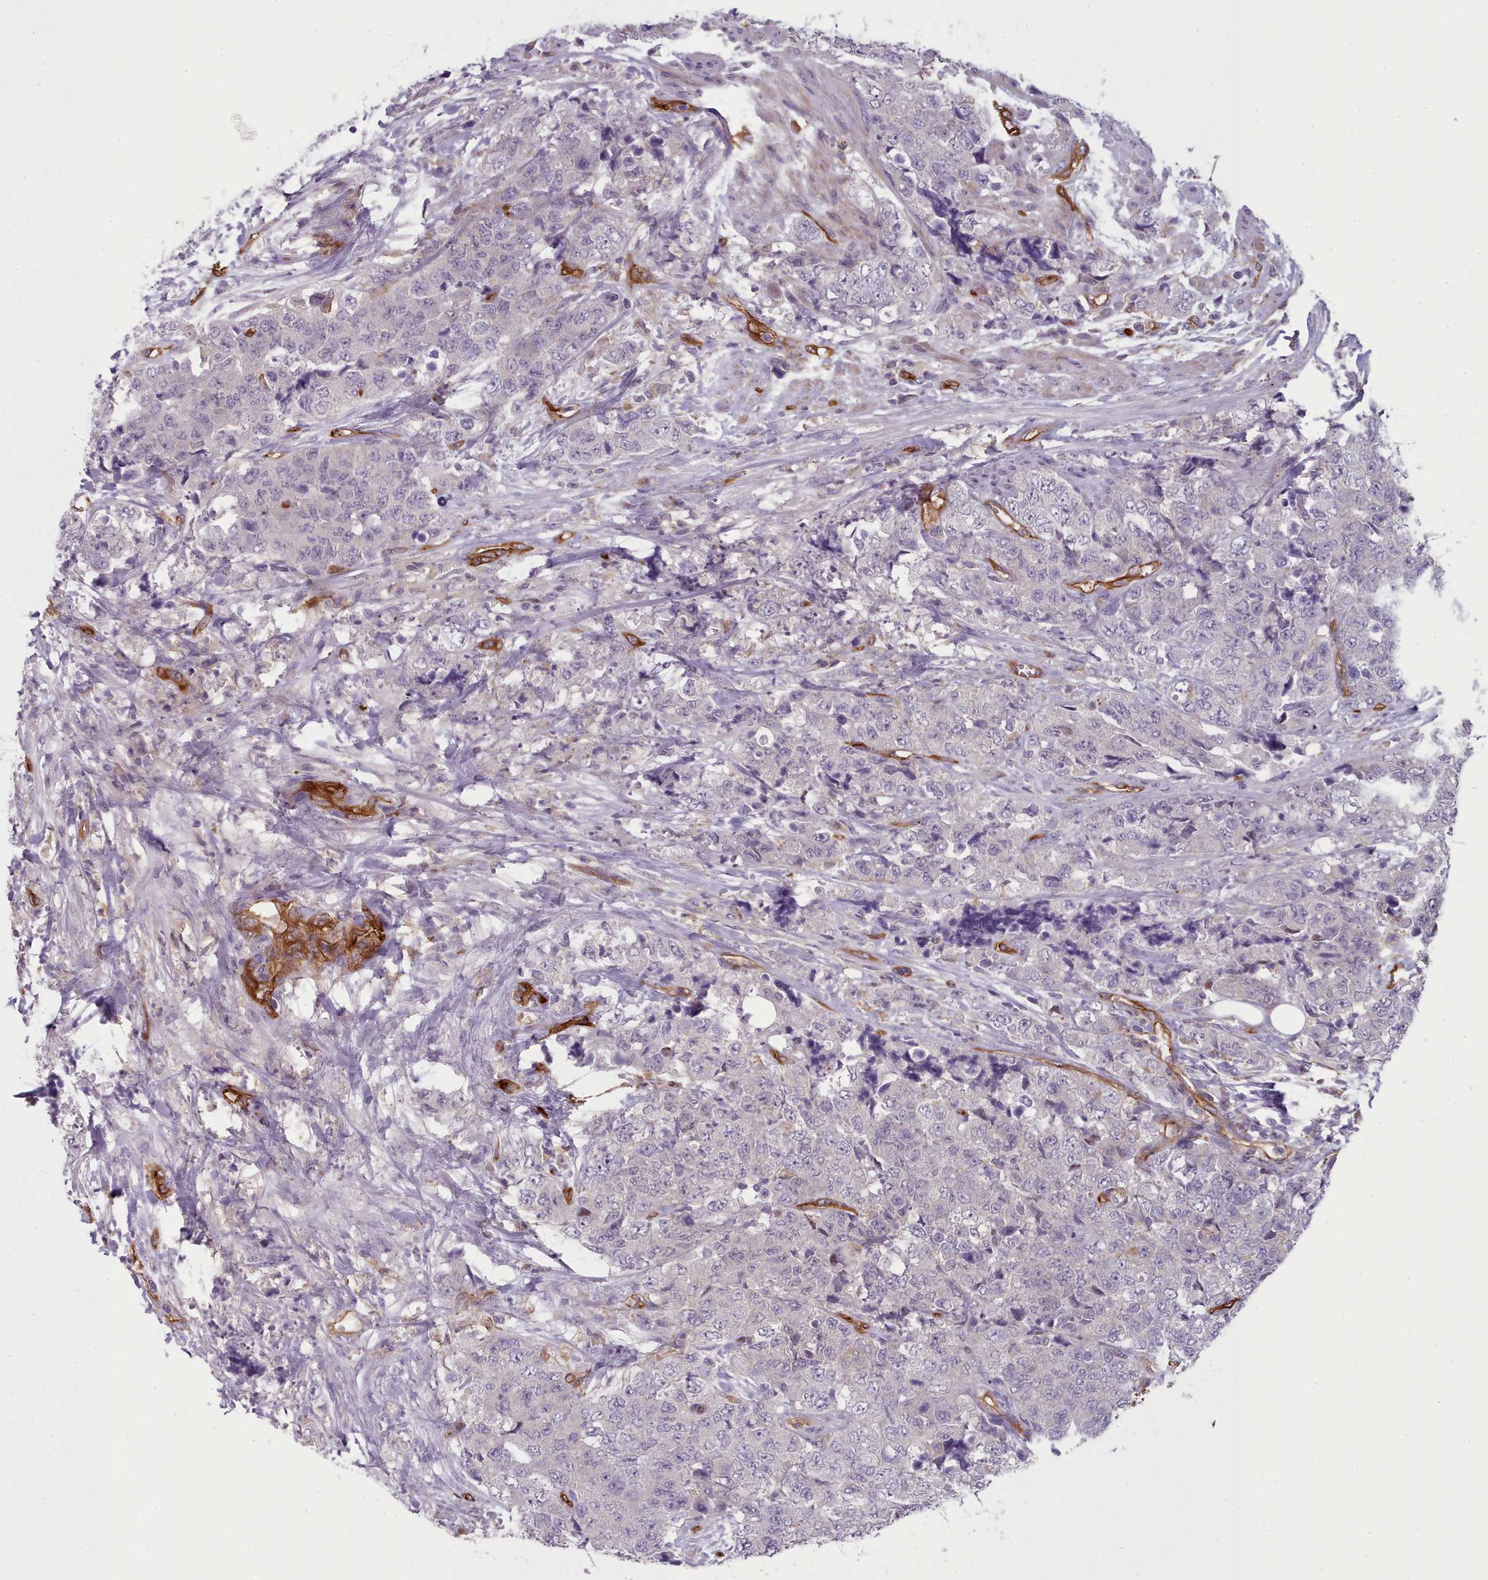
{"staining": {"intensity": "negative", "quantity": "none", "location": "none"}, "tissue": "urothelial cancer", "cell_type": "Tumor cells", "image_type": "cancer", "snomed": [{"axis": "morphology", "description": "Urothelial carcinoma, High grade"}, {"axis": "topography", "description": "Urinary bladder"}], "caption": "Protein analysis of urothelial carcinoma (high-grade) exhibits no significant expression in tumor cells.", "gene": "CD300LF", "patient": {"sex": "female", "age": 78}}